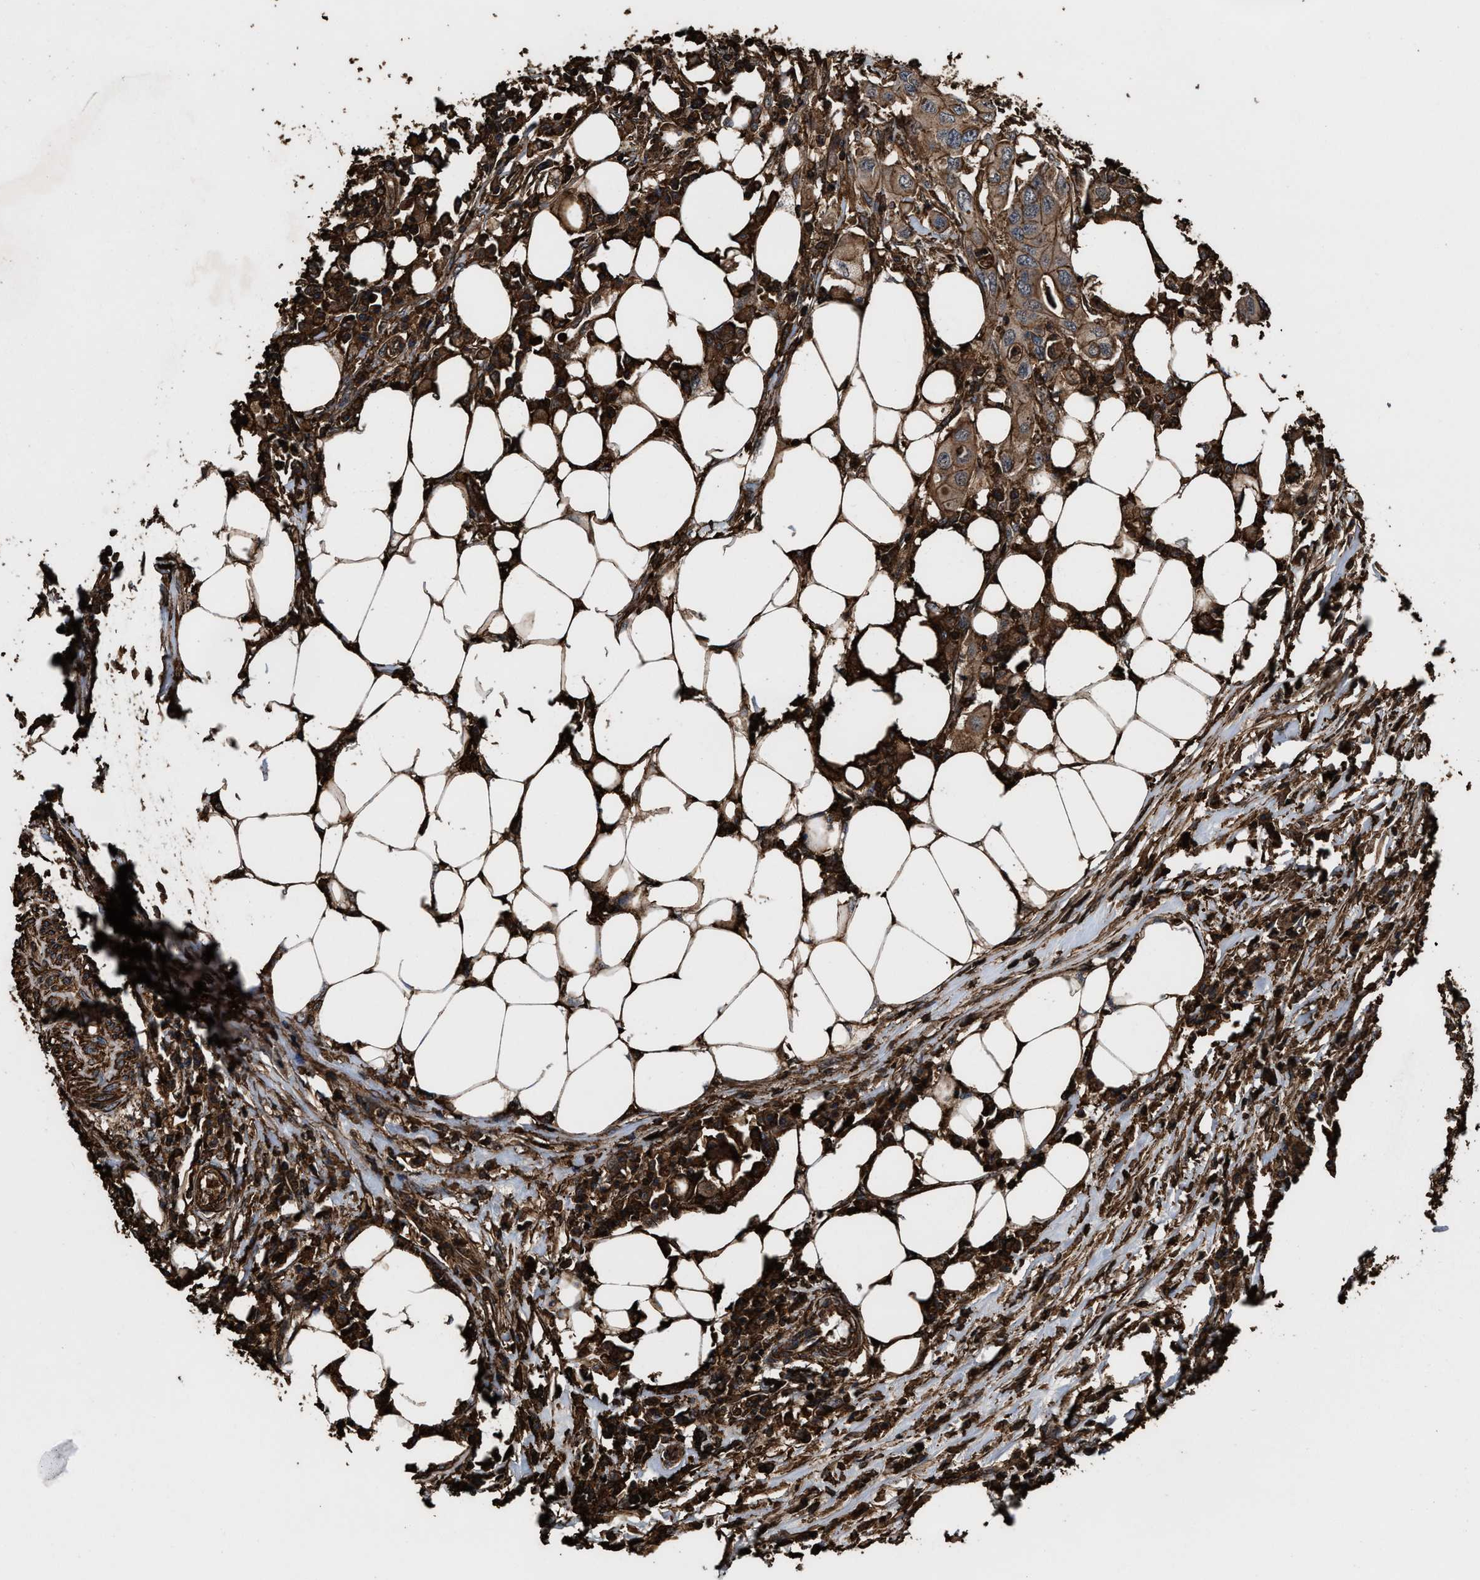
{"staining": {"intensity": "moderate", "quantity": ">75%", "location": "cytoplasmic/membranous"}, "tissue": "colorectal cancer", "cell_type": "Tumor cells", "image_type": "cancer", "snomed": [{"axis": "morphology", "description": "Adenocarcinoma, NOS"}, {"axis": "topography", "description": "Colon"}], "caption": "A high-resolution micrograph shows immunohistochemistry (IHC) staining of colorectal adenocarcinoma, which exhibits moderate cytoplasmic/membranous staining in about >75% of tumor cells.", "gene": "KBTBD2", "patient": {"sex": "male", "age": 71}}